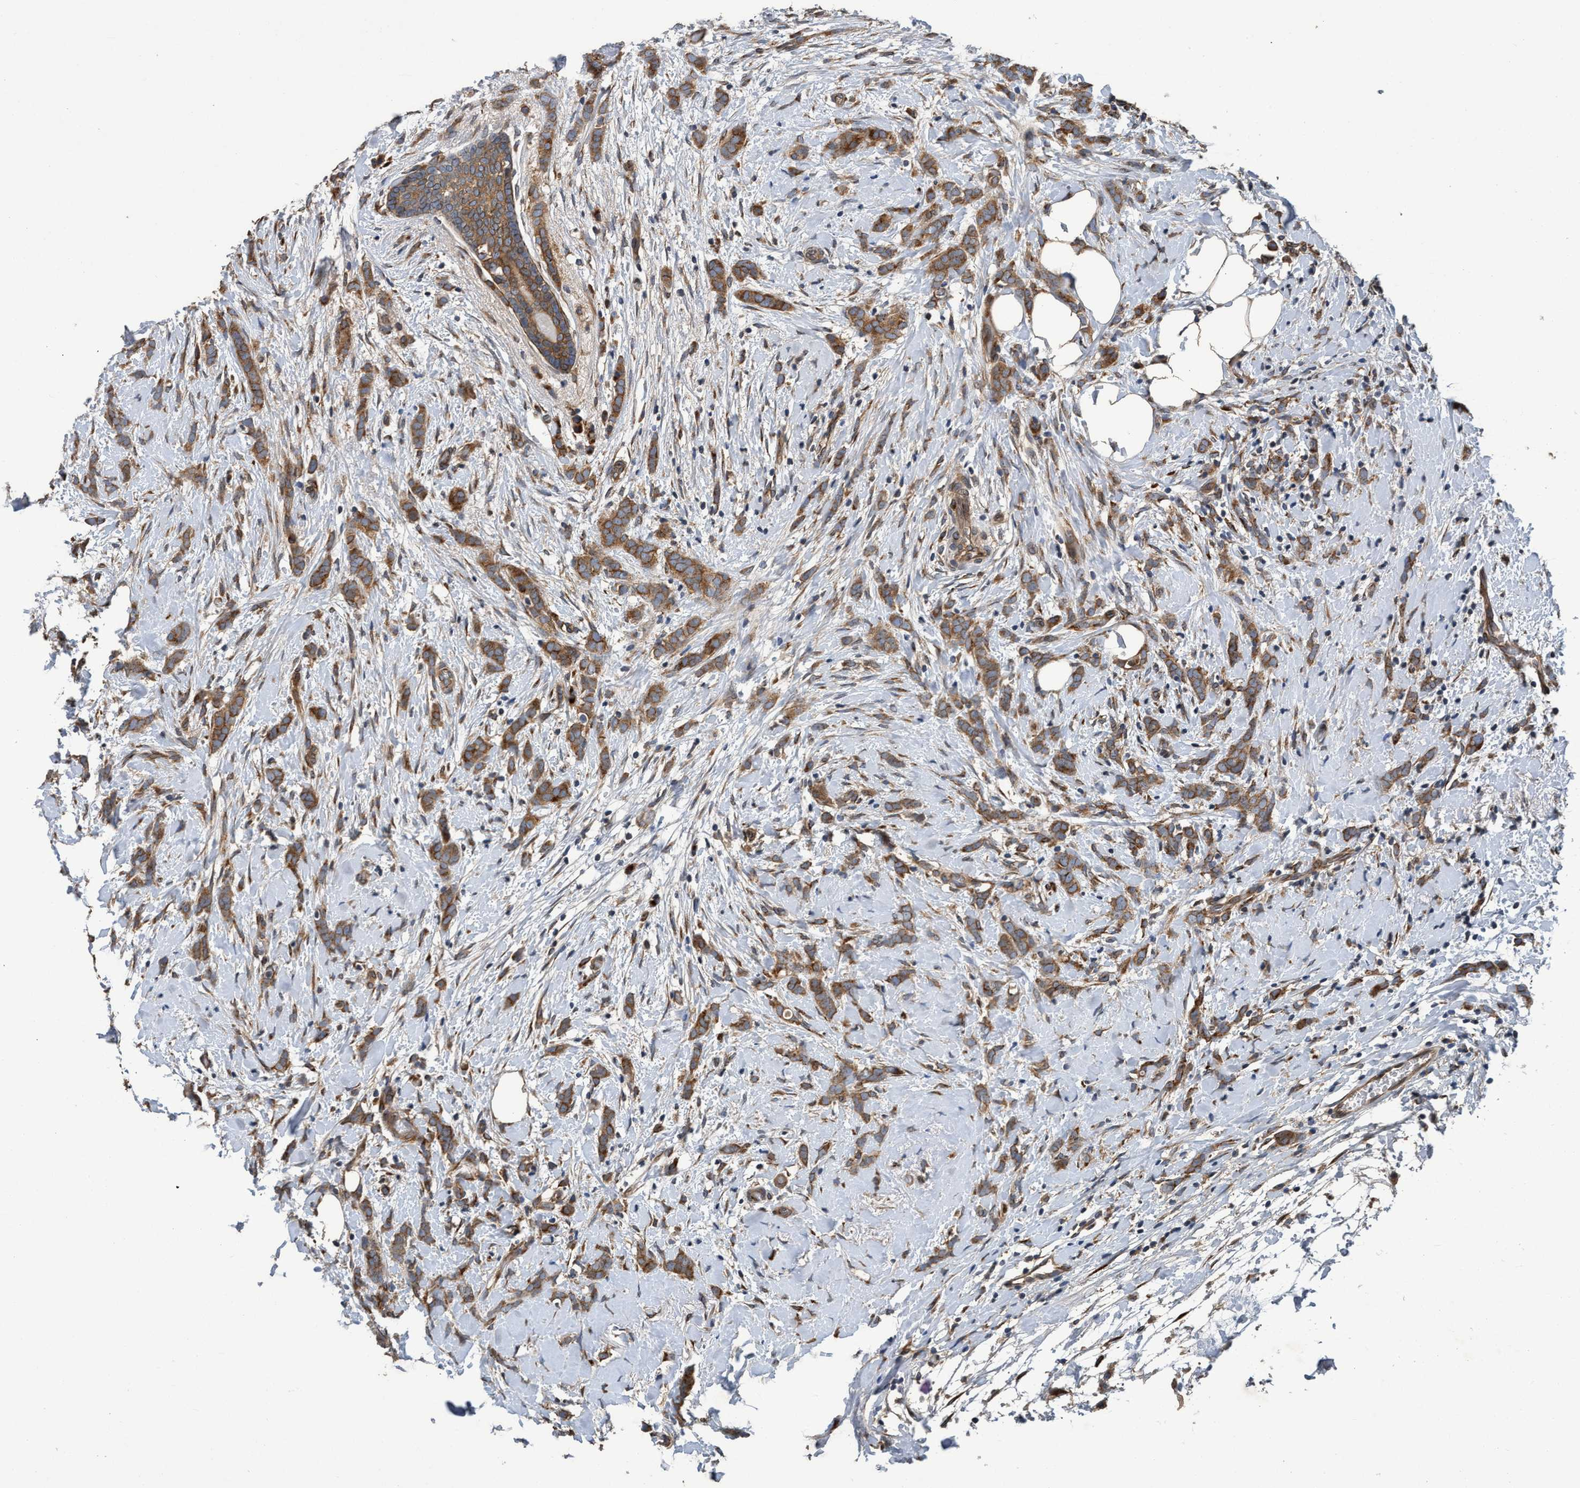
{"staining": {"intensity": "moderate", "quantity": ">75%", "location": "cytoplasmic/membranous"}, "tissue": "breast cancer", "cell_type": "Tumor cells", "image_type": "cancer", "snomed": [{"axis": "morphology", "description": "Lobular carcinoma, in situ"}, {"axis": "morphology", "description": "Lobular carcinoma"}, {"axis": "topography", "description": "Breast"}], "caption": "Immunohistochemical staining of human breast cancer exhibits medium levels of moderate cytoplasmic/membranous staining in about >75% of tumor cells.", "gene": "MACC1", "patient": {"sex": "female", "age": 41}}